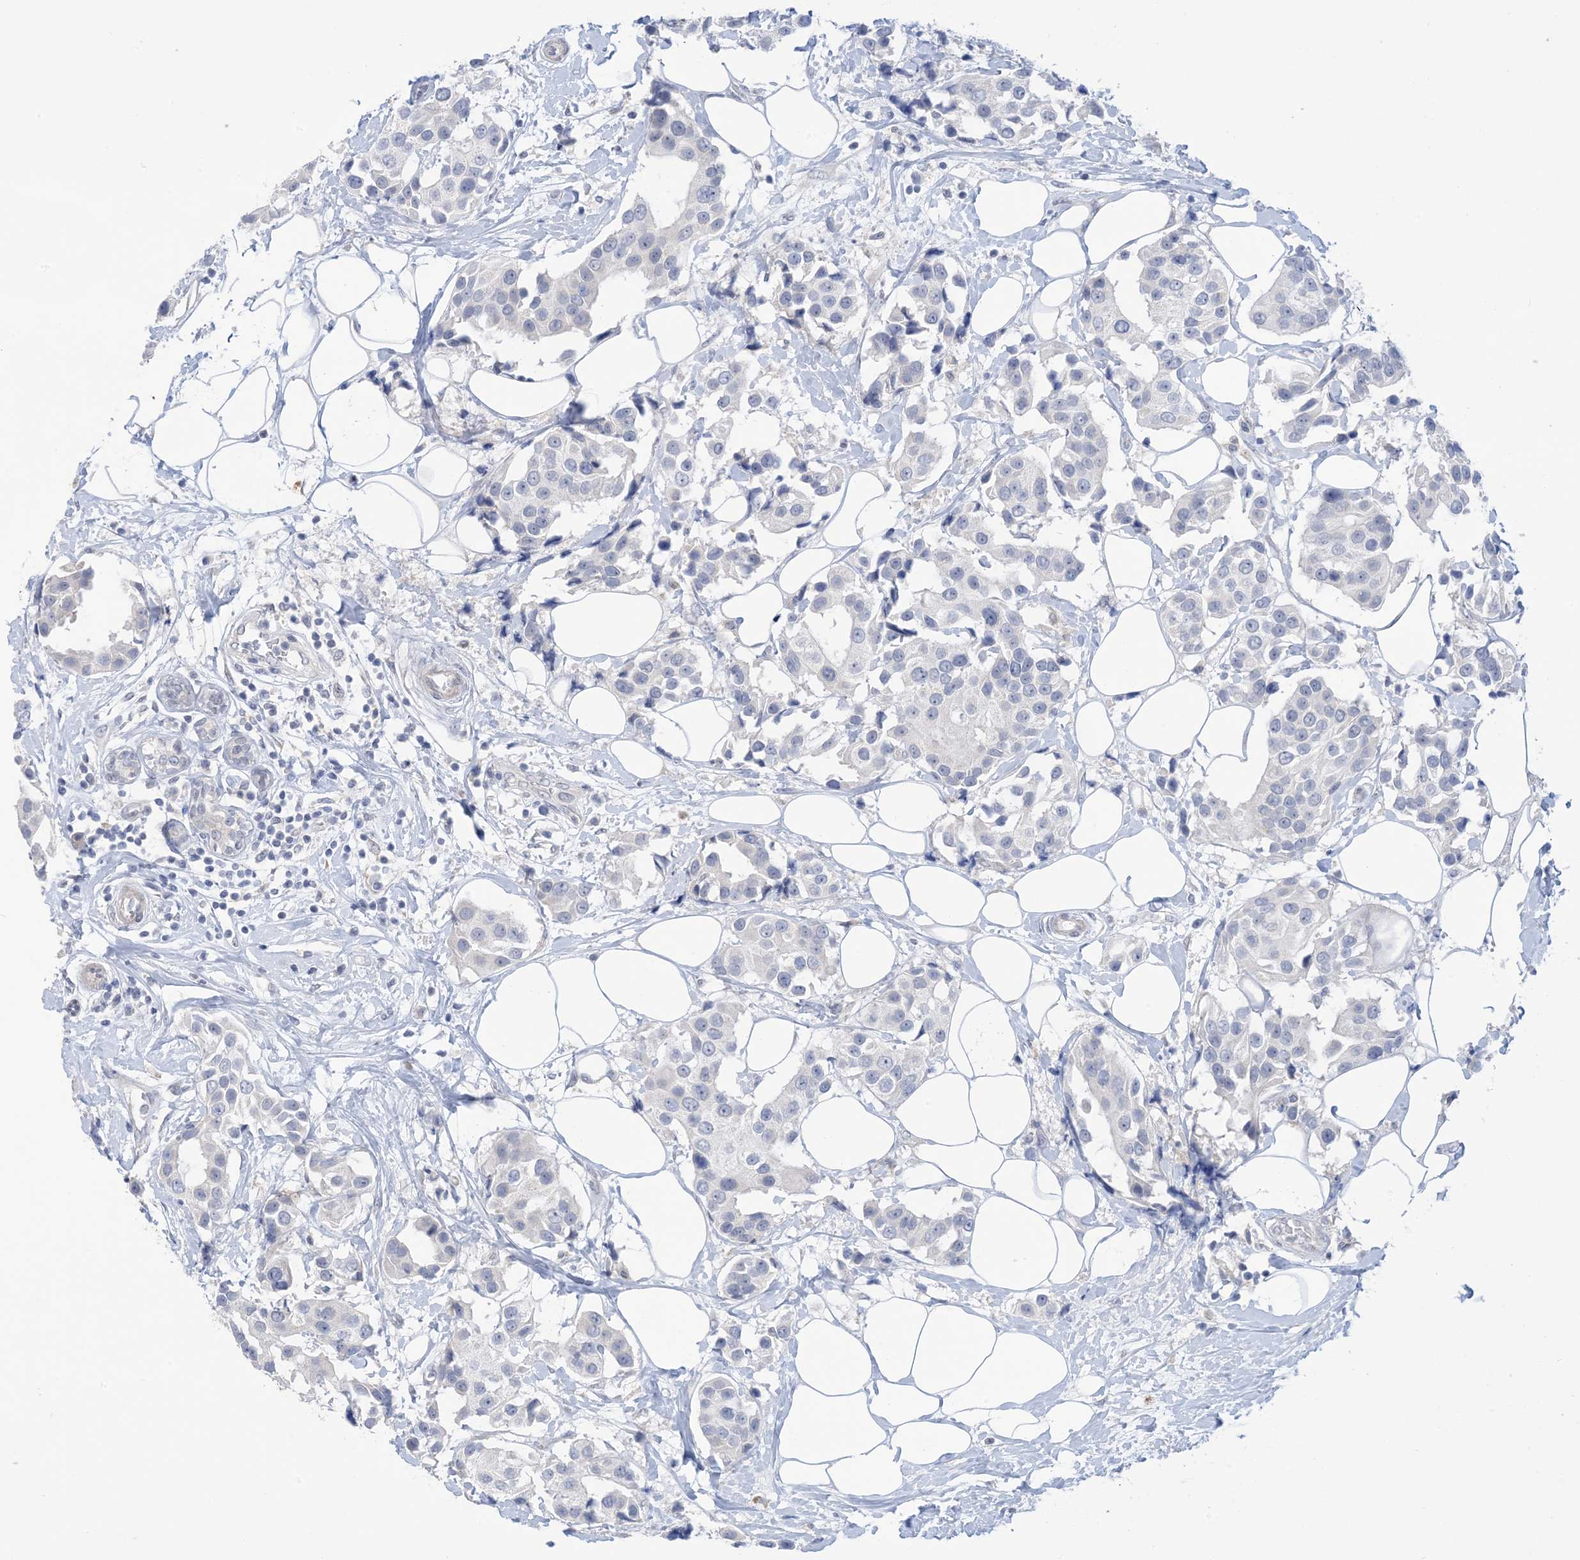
{"staining": {"intensity": "negative", "quantity": "none", "location": "none"}, "tissue": "breast cancer", "cell_type": "Tumor cells", "image_type": "cancer", "snomed": [{"axis": "morphology", "description": "Normal tissue, NOS"}, {"axis": "morphology", "description": "Duct carcinoma"}, {"axis": "topography", "description": "Breast"}], "caption": "A high-resolution micrograph shows immunohistochemistry staining of breast cancer (infiltrating ductal carcinoma), which exhibits no significant positivity in tumor cells. (Stains: DAB (3,3'-diaminobenzidine) immunohistochemistry (IHC) with hematoxylin counter stain, Microscopy: brightfield microscopy at high magnification).", "gene": "TTYH1", "patient": {"sex": "female", "age": 39}}